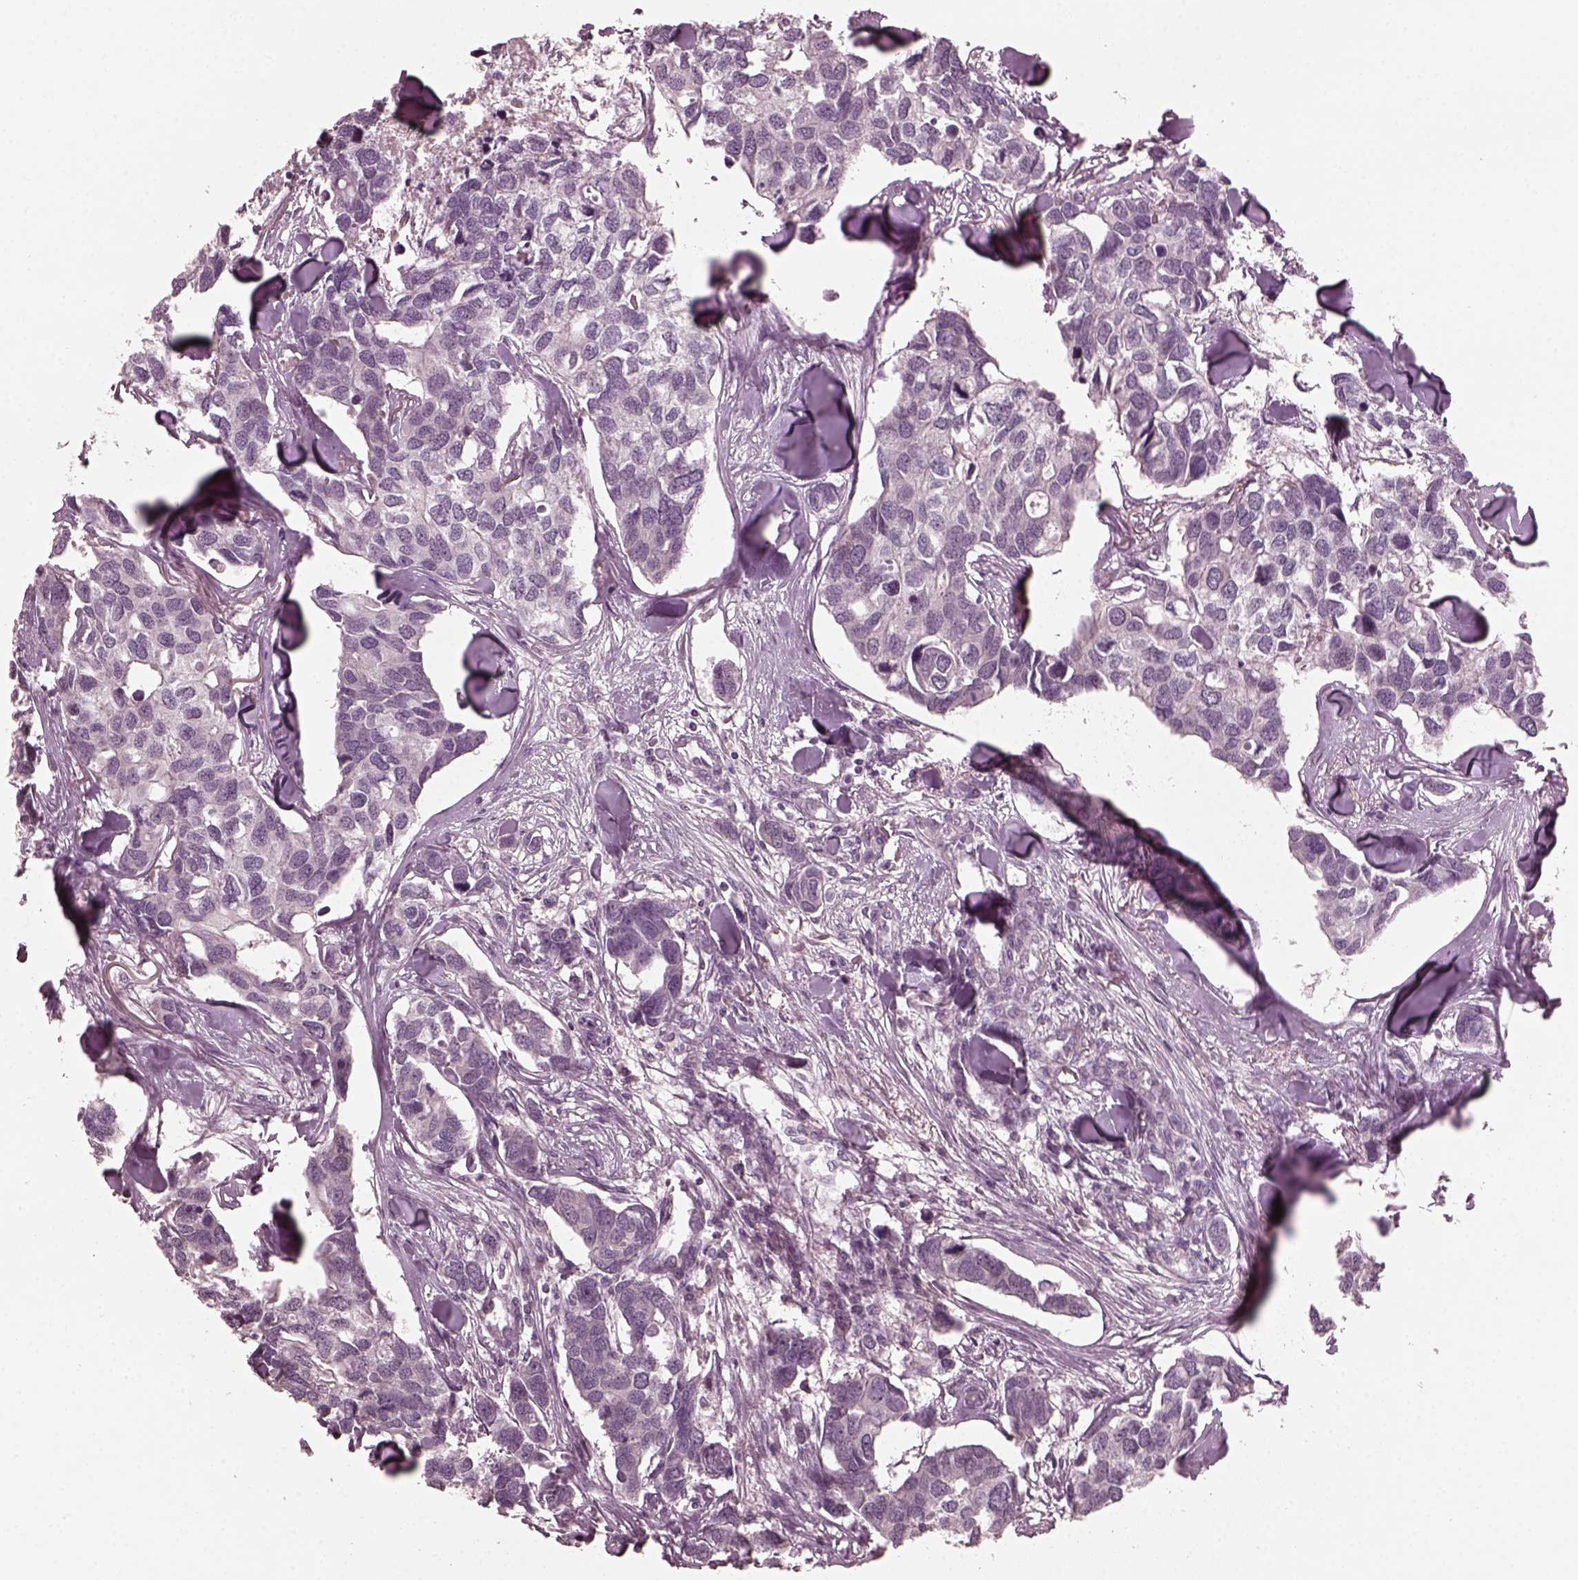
{"staining": {"intensity": "negative", "quantity": "none", "location": "none"}, "tissue": "breast cancer", "cell_type": "Tumor cells", "image_type": "cancer", "snomed": [{"axis": "morphology", "description": "Duct carcinoma"}, {"axis": "topography", "description": "Breast"}], "caption": "DAB (3,3'-diaminobenzidine) immunohistochemical staining of human invasive ductal carcinoma (breast) shows no significant positivity in tumor cells.", "gene": "RGS7", "patient": {"sex": "female", "age": 83}}